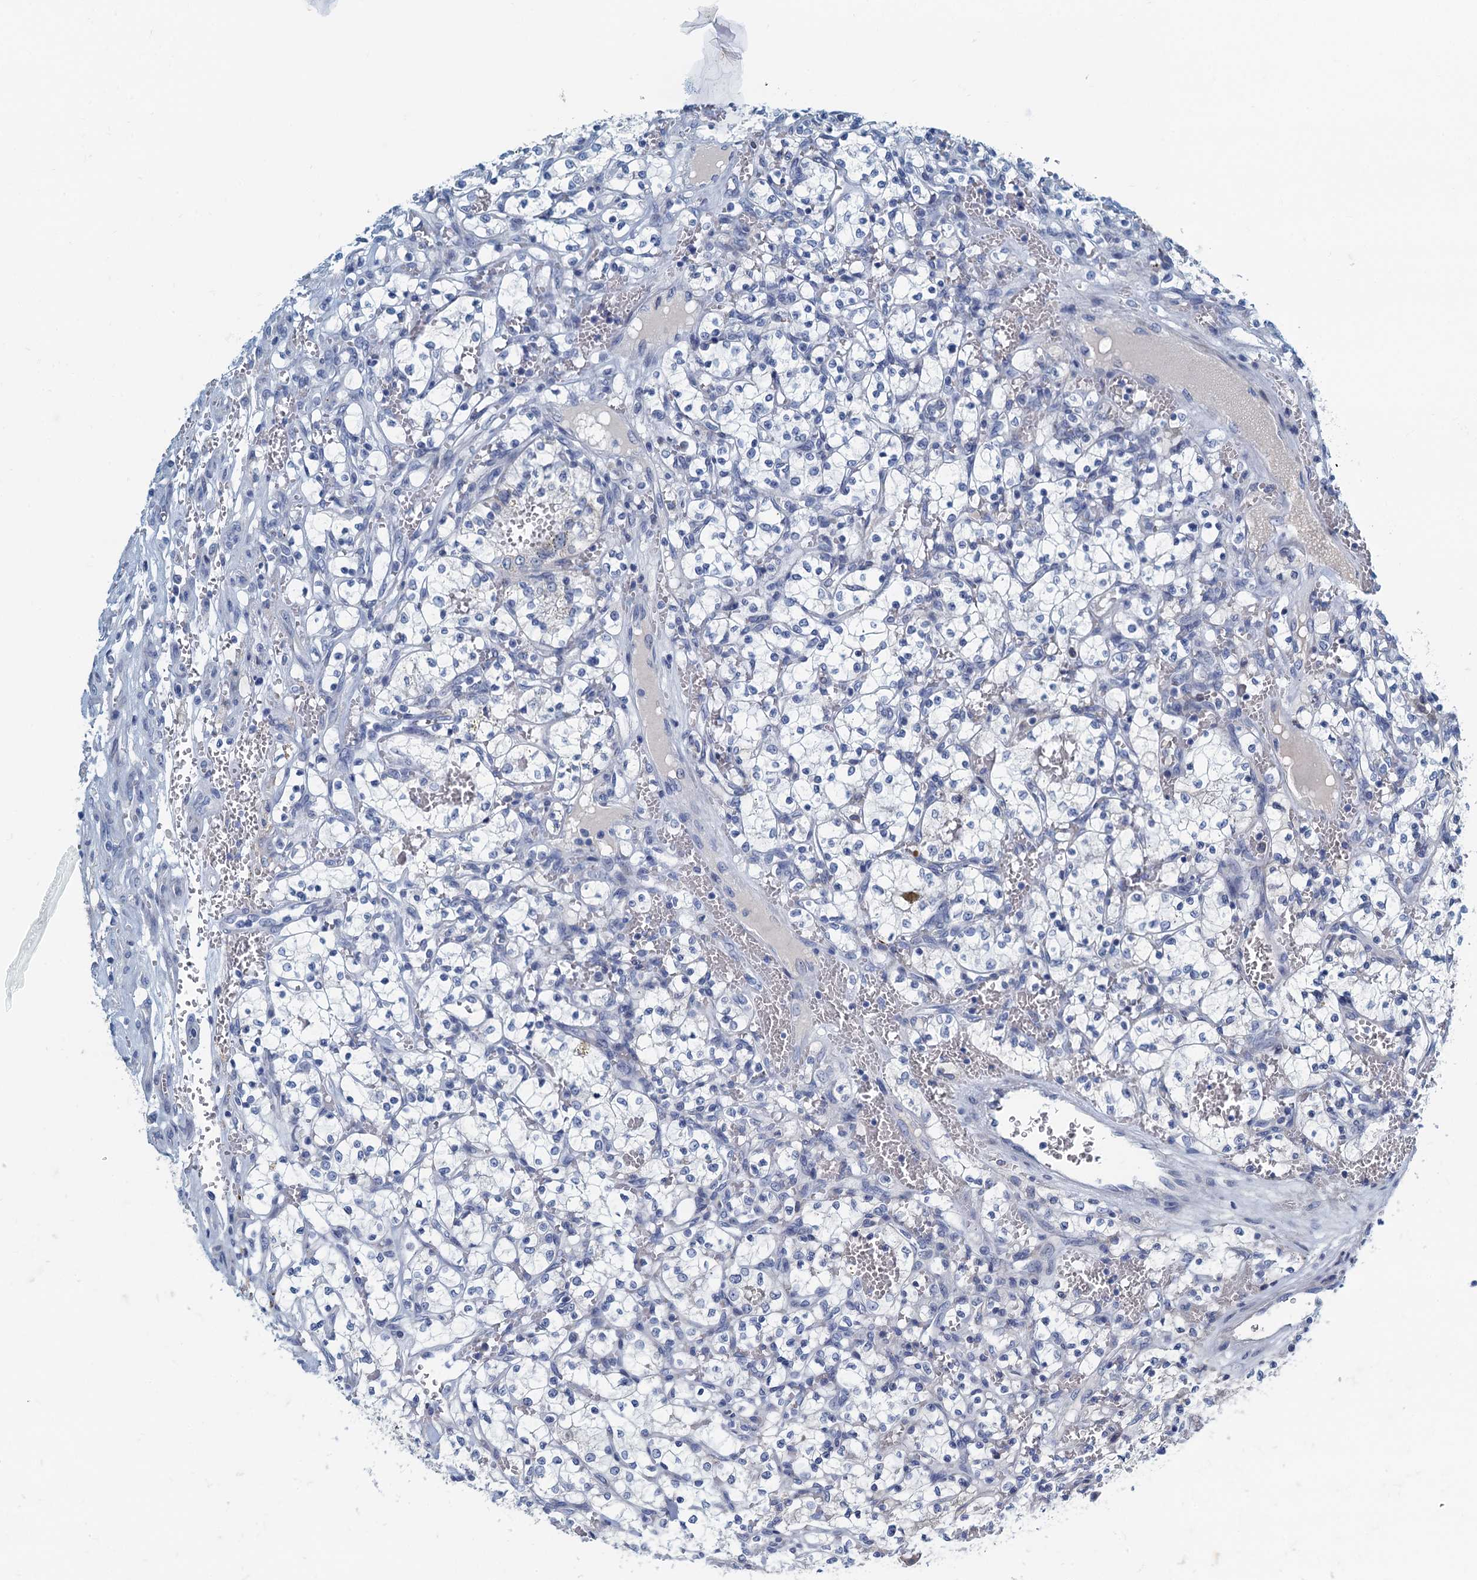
{"staining": {"intensity": "negative", "quantity": "none", "location": "none"}, "tissue": "renal cancer", "cell_type": "Tumor cells", "image_type": "cancer", "snomed": [{"axis": "morphology", "description": "Adenocarcinoma, NOS"}, {"axis": "topography", "description": "Kidney"}], "caption": "This is a micrograph of IHC staining of renal cancer, which shows no staining in tumor cells.", "gene": "C10orf88", "patient": {"sex": "female", "age": 69}}